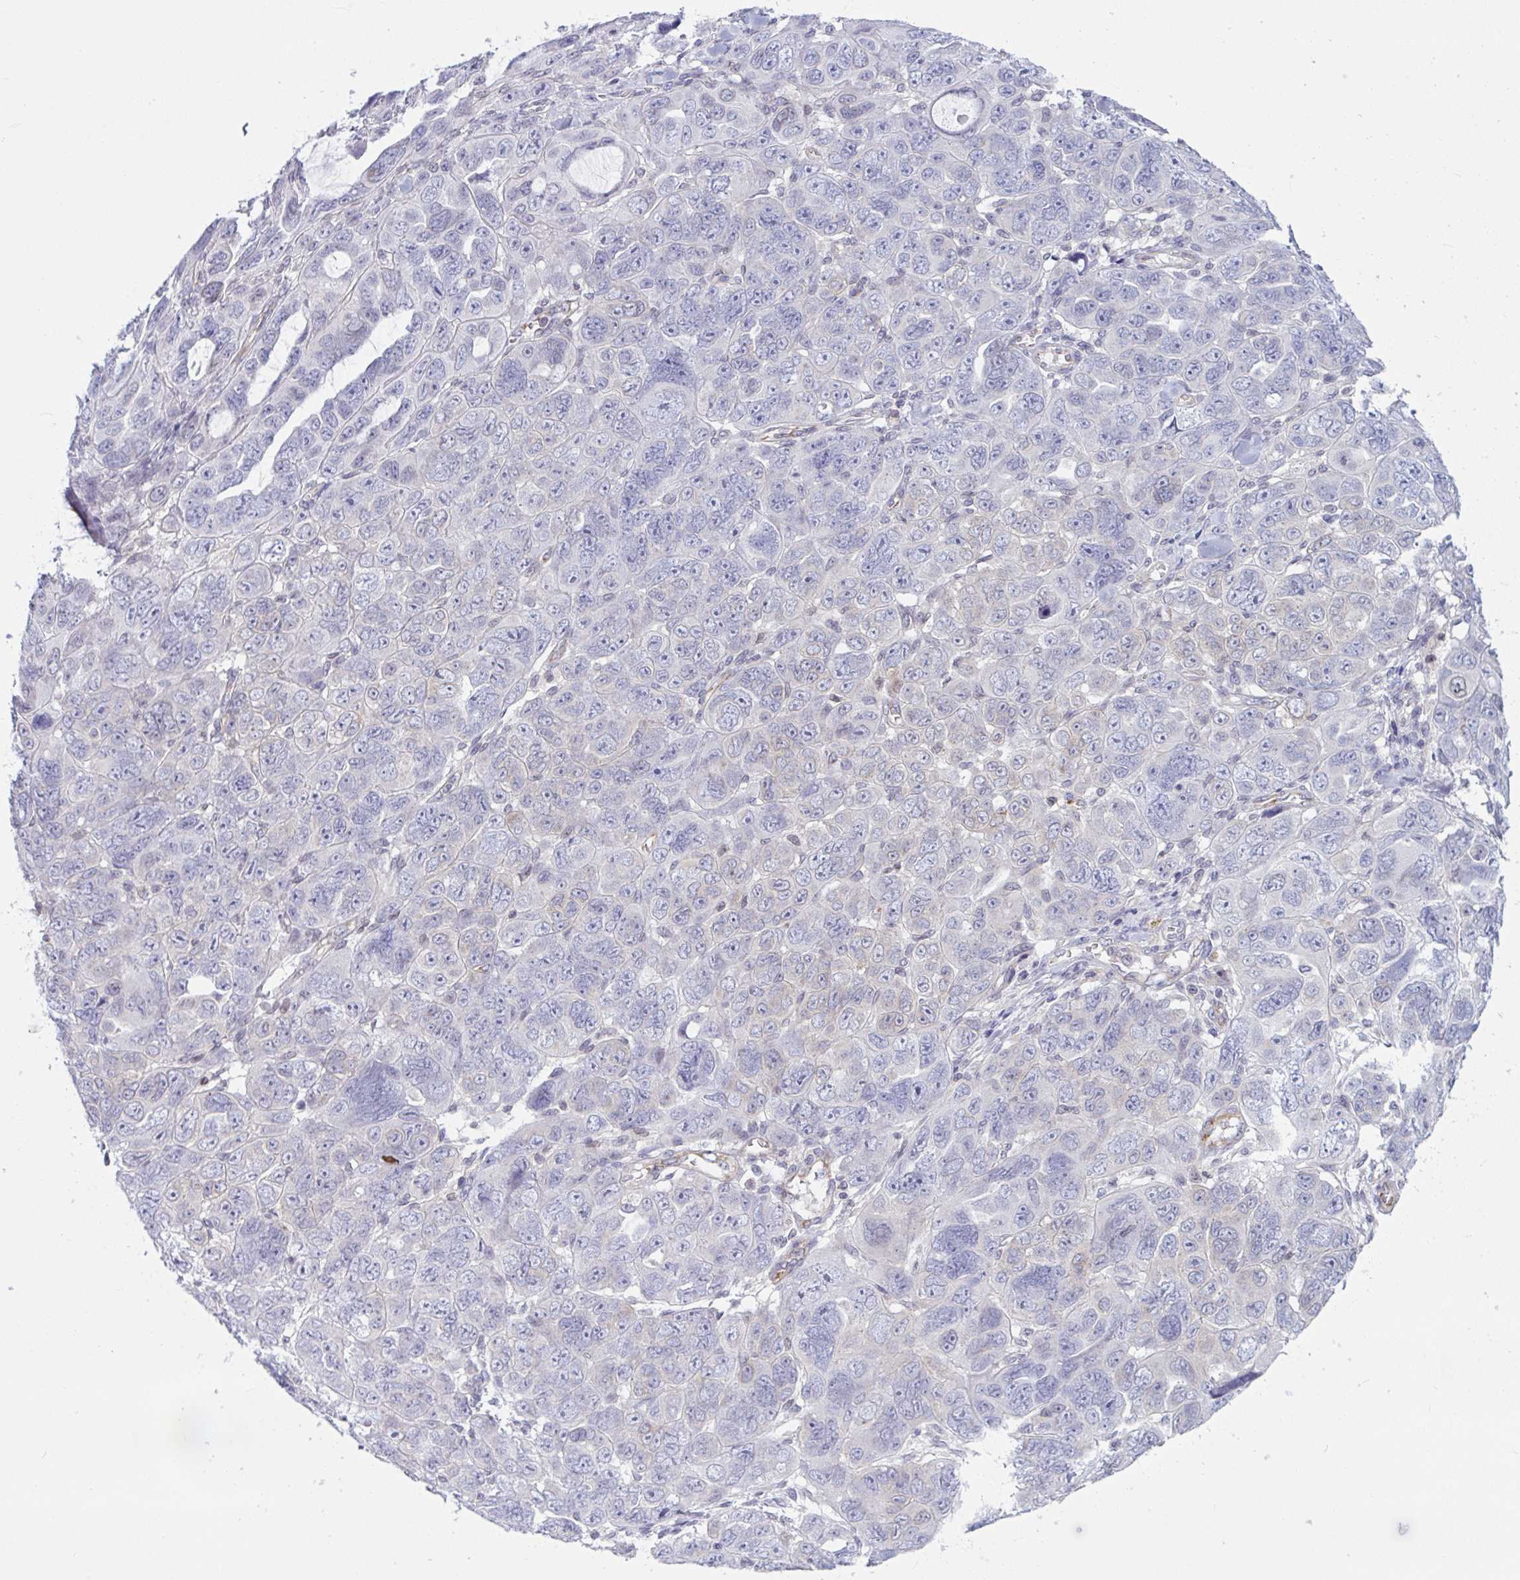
{"staining": {"intensity": "negative", "quantity": "none", "location": "none"}, "tissue": "ovarian cancer", "cell_type": "Tumor cells", "image_type": "cancer", "snomed": [{"axis": "morphology", "description": "Cystadenocarcinoma, serous, NOS"}, {"axis": "topography", "description": "Ovary"}], "caption": "Protein analysis of serous cystadenocarcinoma (ovarian) exhibits no significant expression in tumor cells. Brightfield microscopy of immunohistochemistry (IHC) stained with DAB (brown) and hematoxylin (blue), captured at high magnification.", "gene": "TANK", "patient": {"sex": "female", "age": 63}}